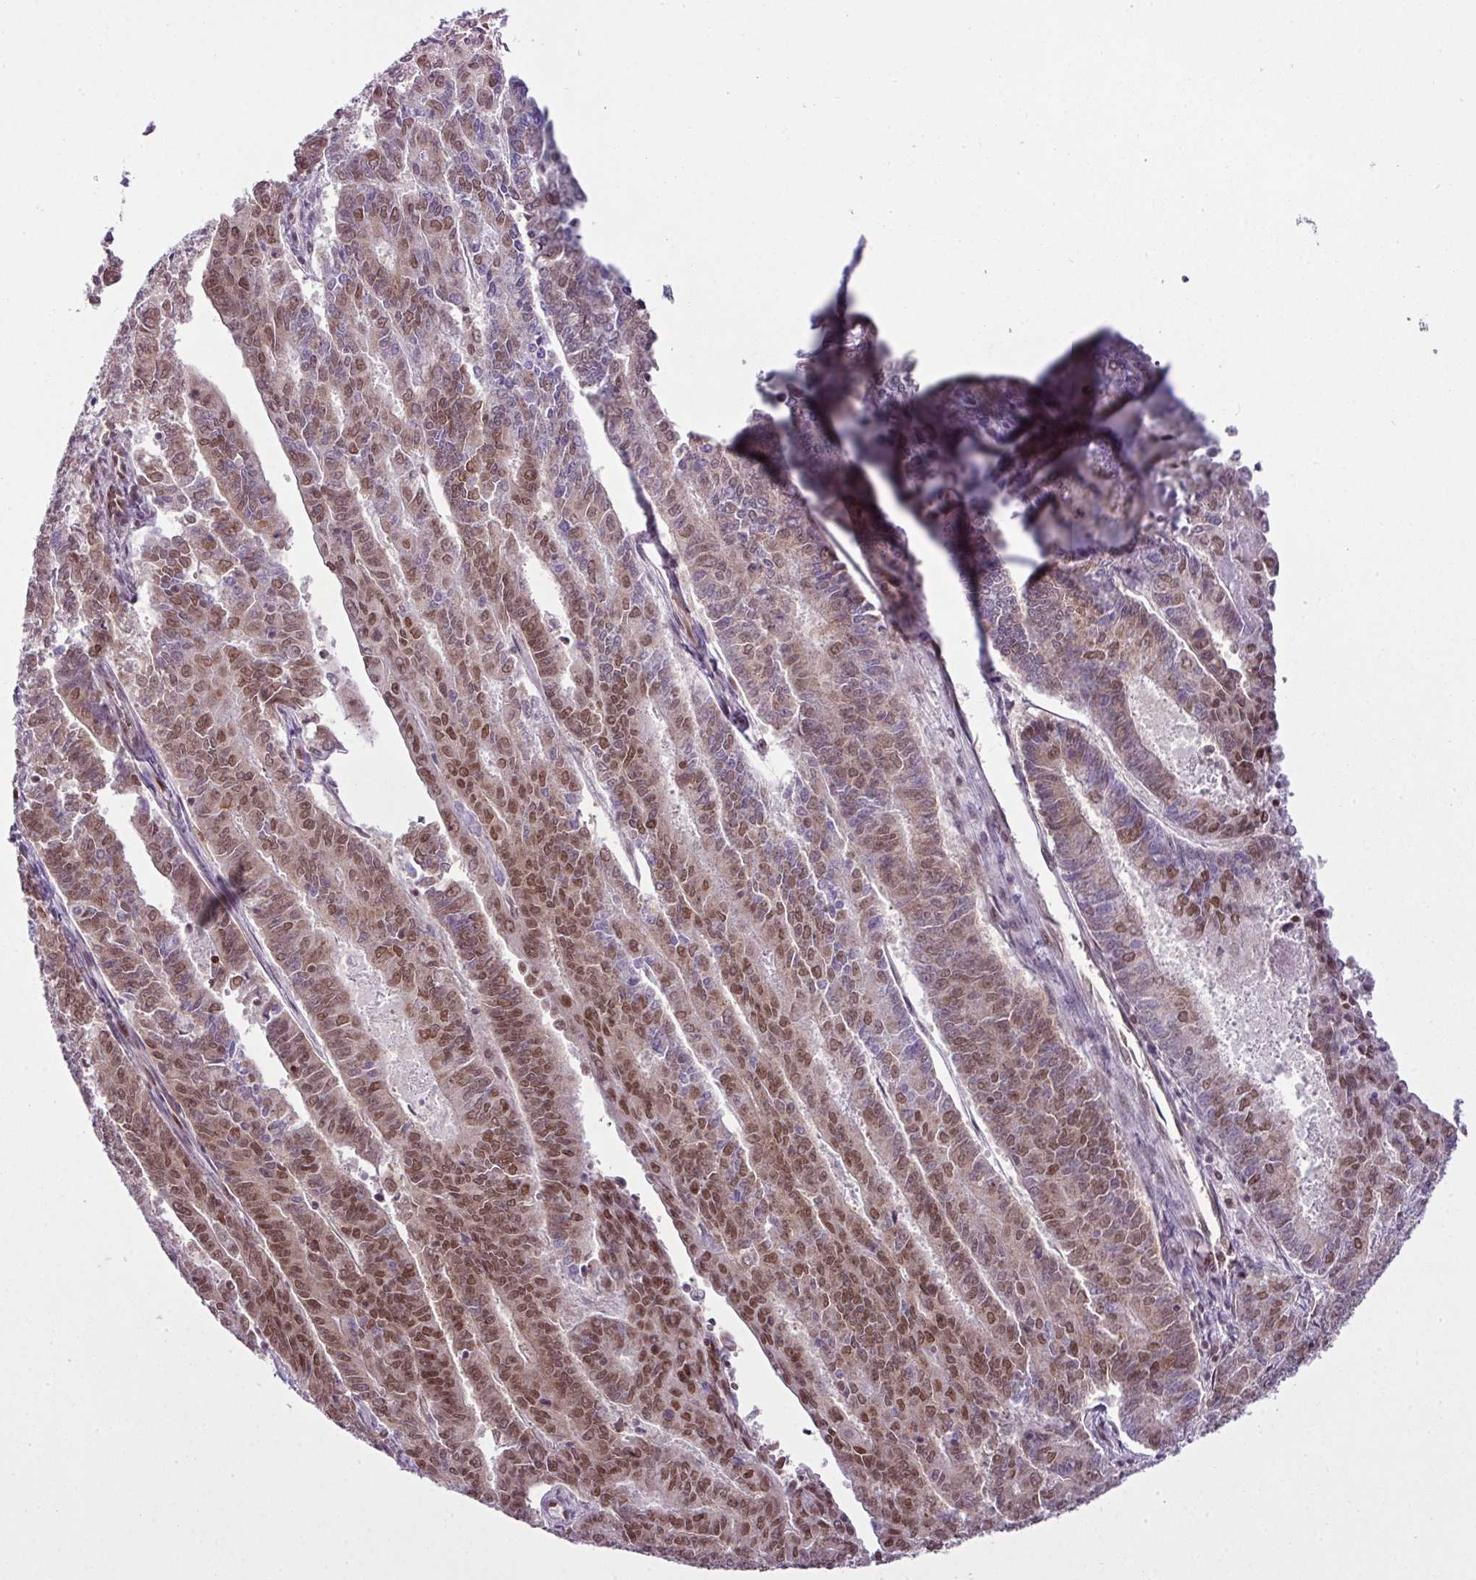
{"staining": {"intensity": "strong", "quantity": ">75%", "location": "nuclear"}, "tissue": "endometrial cancer", "cell_type": "Tumor cells", "image_type": "cancer", "snomed": [{"axis": "morphology", "description": "Adenocarcinoma, NOS"}, {"axis": "topography", "description": "Endometrium"}], "caption": "Strong nuclear protein positivity is seen in approximately >75% of tumor cells in adenocarcinoma (endometrial).", "gene": "ARL6IP4", "patient": {"sex": "female", "age": 59}}